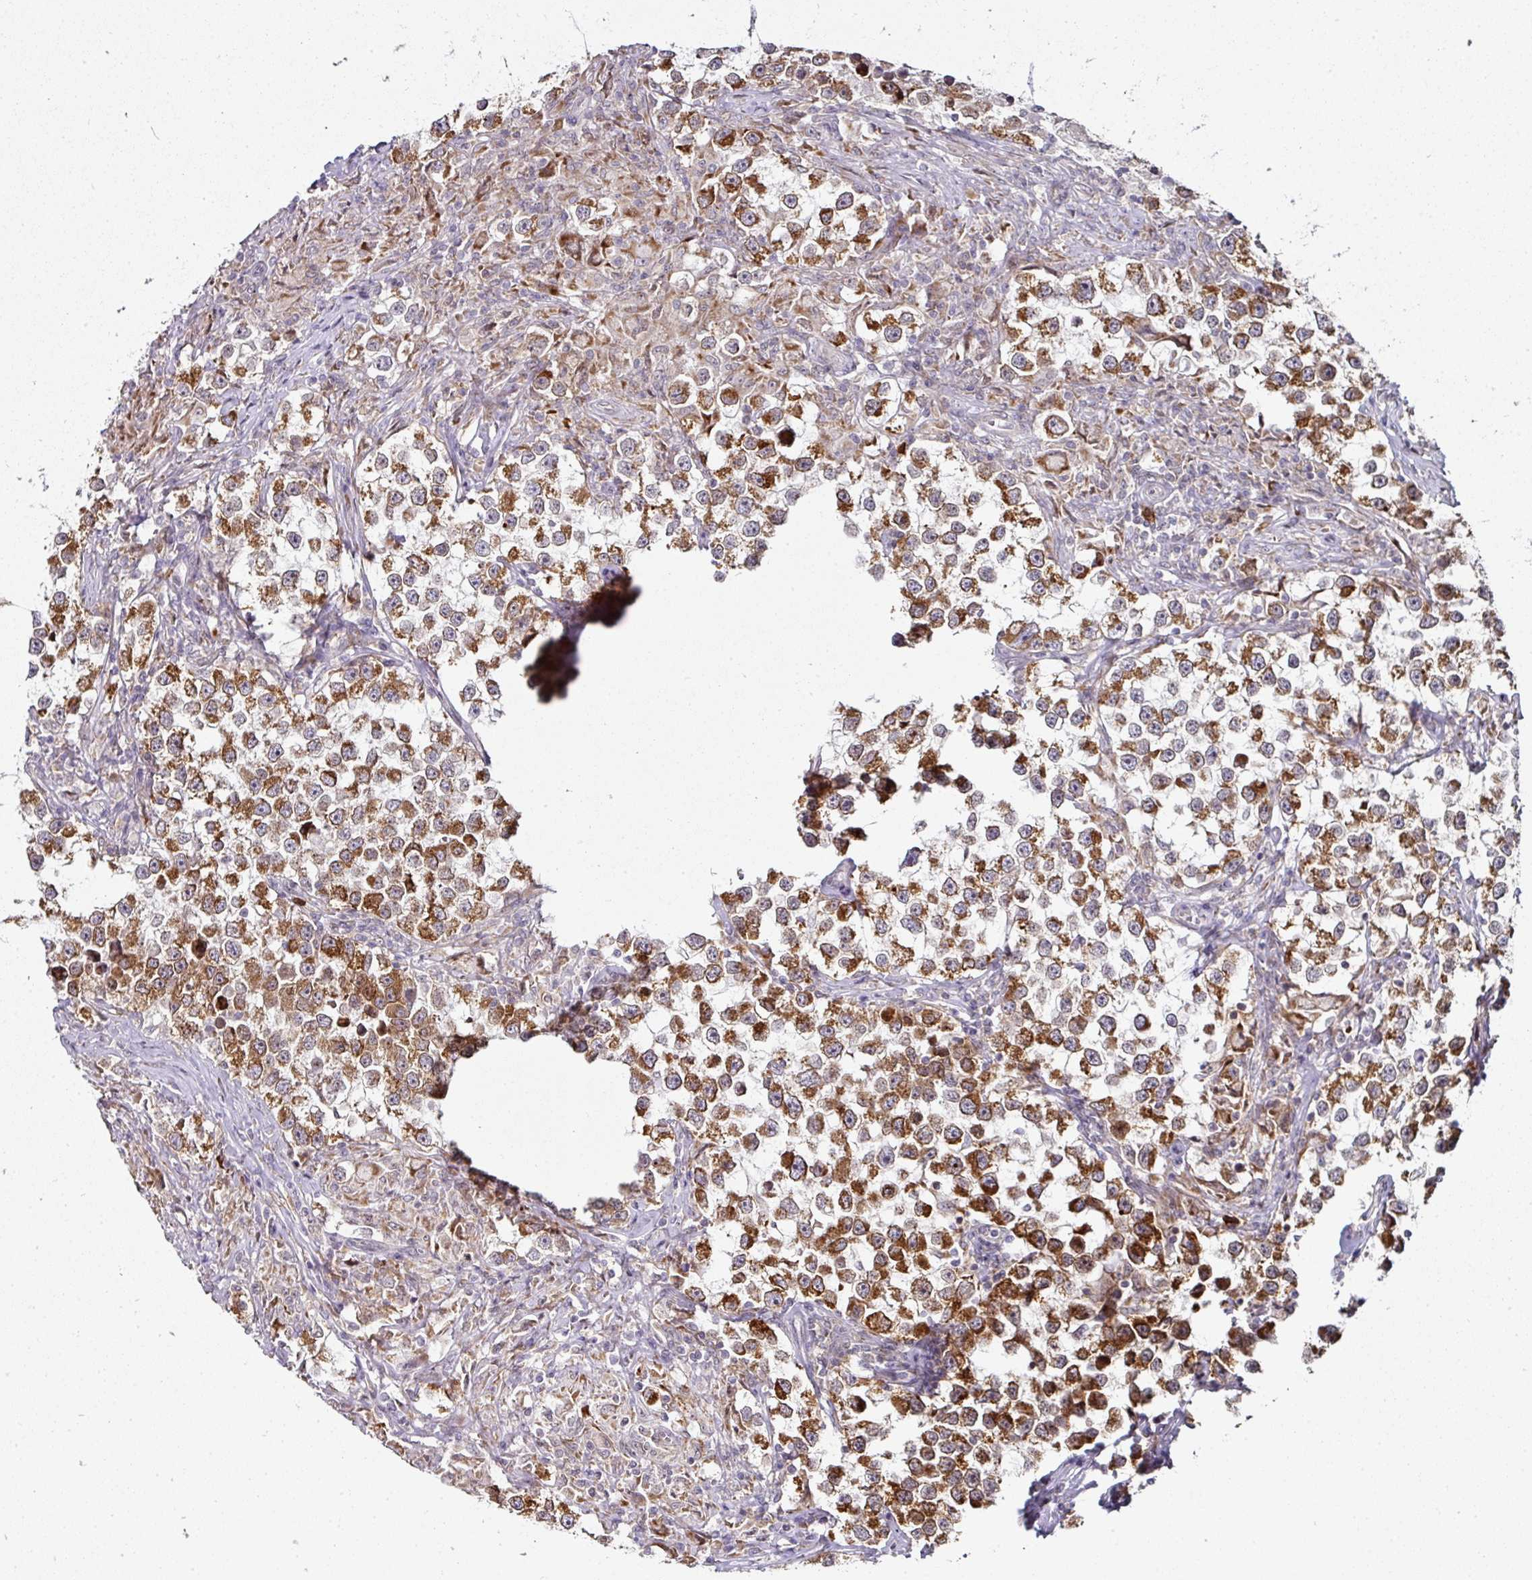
{"staining": {"intensity": "moderate", "quantity": ">75%", "location": "cytoplasmic/membranous"}, "tissue": "testis cancer", "cell_type": "Tumor cells", "image_type": "cancer", "snomed": [{"axis": "morphology", "description": "Seminoma, NOS"}, {"axis": "topography", "description": "Testis"}], "caption": "Testis cancer (seminoma) stained with DAB (3,3'-diaminobenzidine) immunohistochemistry (IHC) exhibits medium levels of moderate cytoplasmic/membranous staining in approximately >75% of tumor cells. The staining was performed using DAB (3,3'-diaminobenzidine), with brown indicating positive protein expression. Nuclei are stained blue with hematoxylin.", "gene": "APOLD1", "patient": {"sex": "male", "age": 46}}